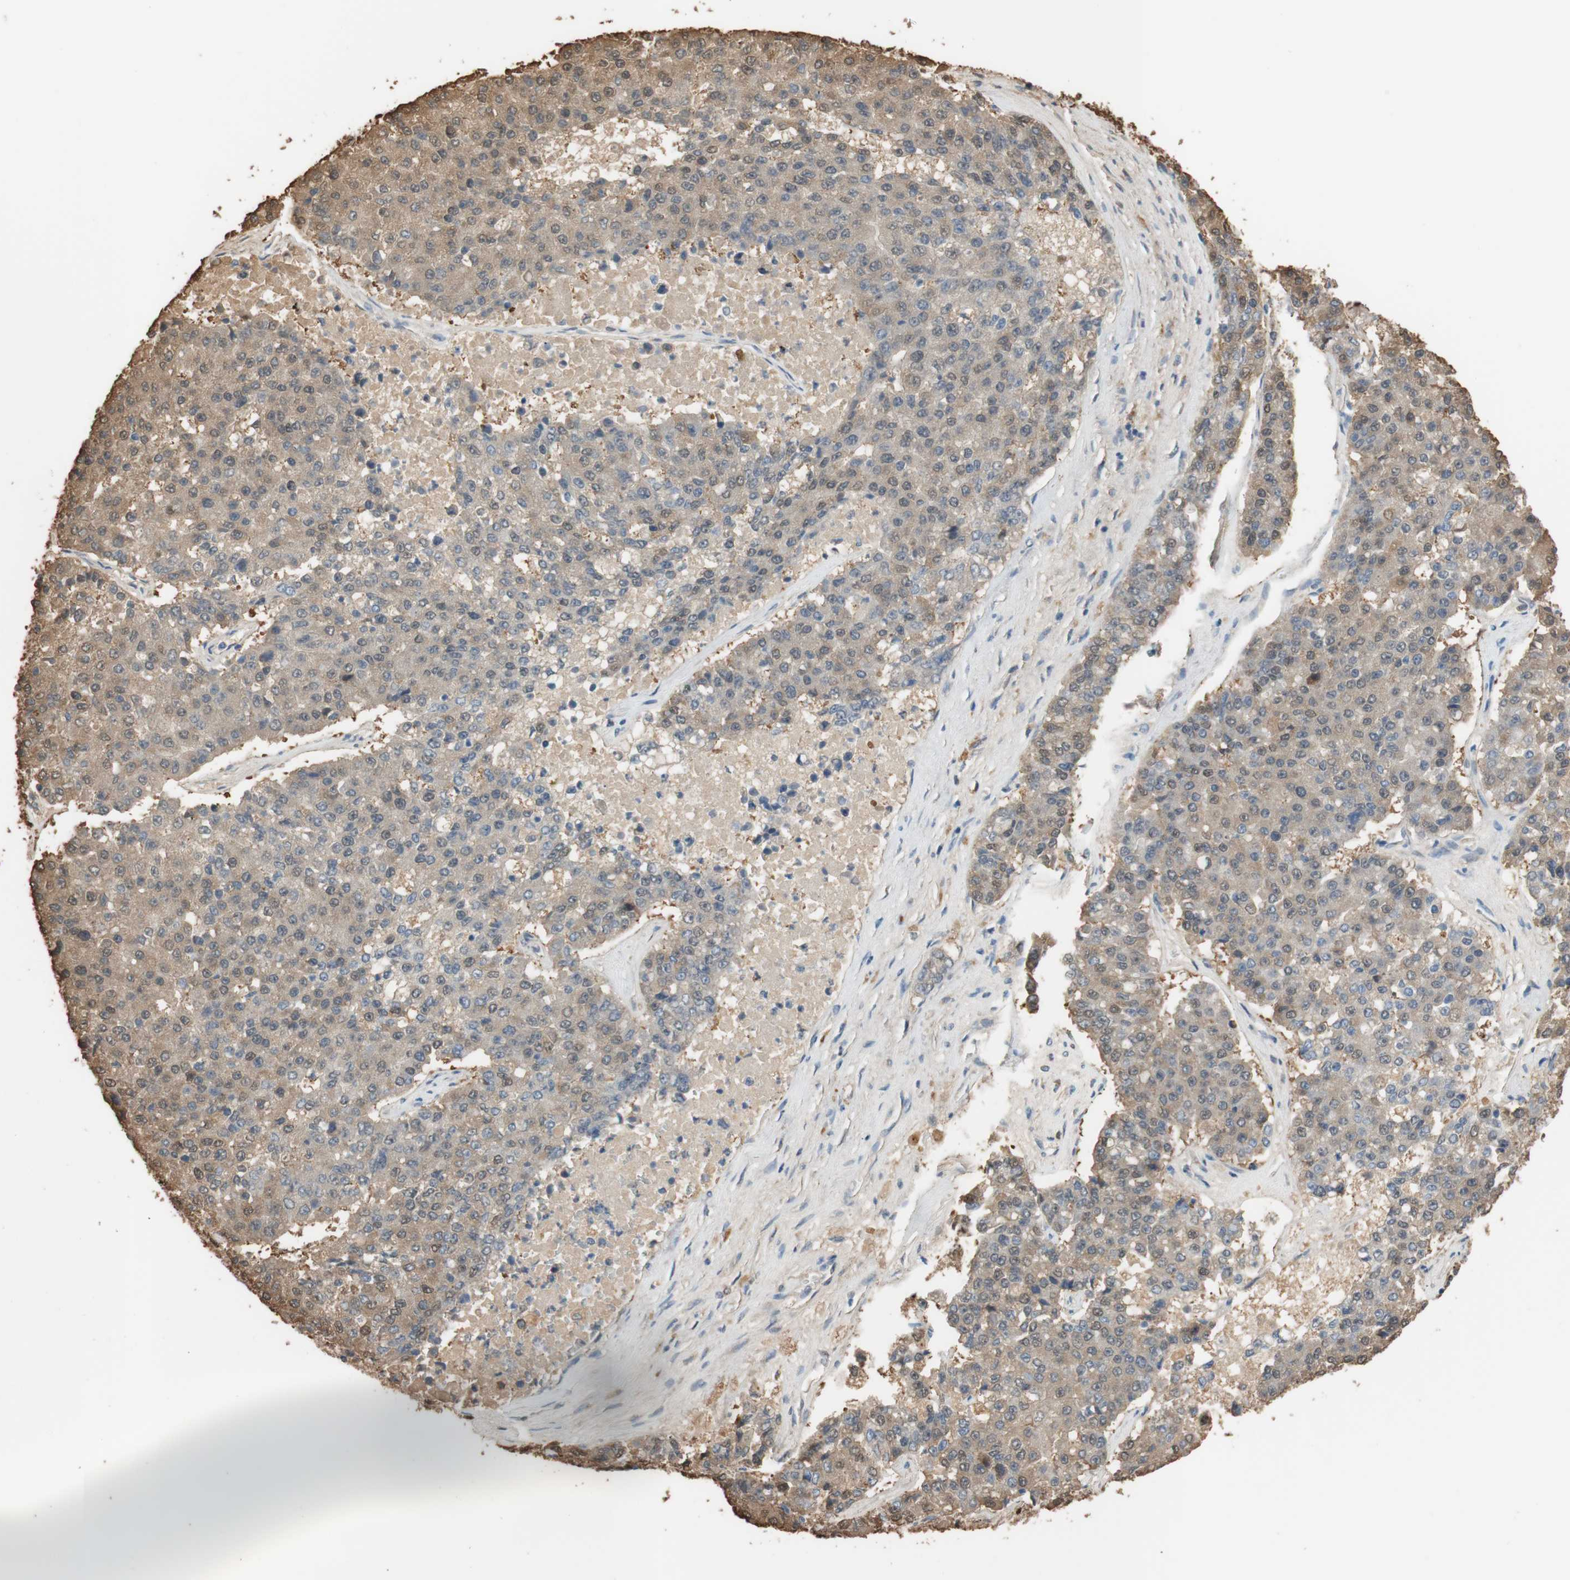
{"staining": {"intensity": "weak", "quantity": ">75%", "location": "cytoplasmic/membranous"}, "tissue": "pancreatic cancer", "cell_type": "Tumor cells", "image_type": "cancer", "snomed": [{"axis": "morphology", "description": "Adenocarcinoma, NOS"}, {"axis": "topography", "description": "Pancreas"}], "caption": "Immunohistochemical staining of pancreatic adenocarcinoma demonstrates low levels of weak cytoplasmic/membranous protein staining in approximately >75% of tumor cells.", "gene": "ALDH1A2", "patient": {"sex": "male", "age": 50}}